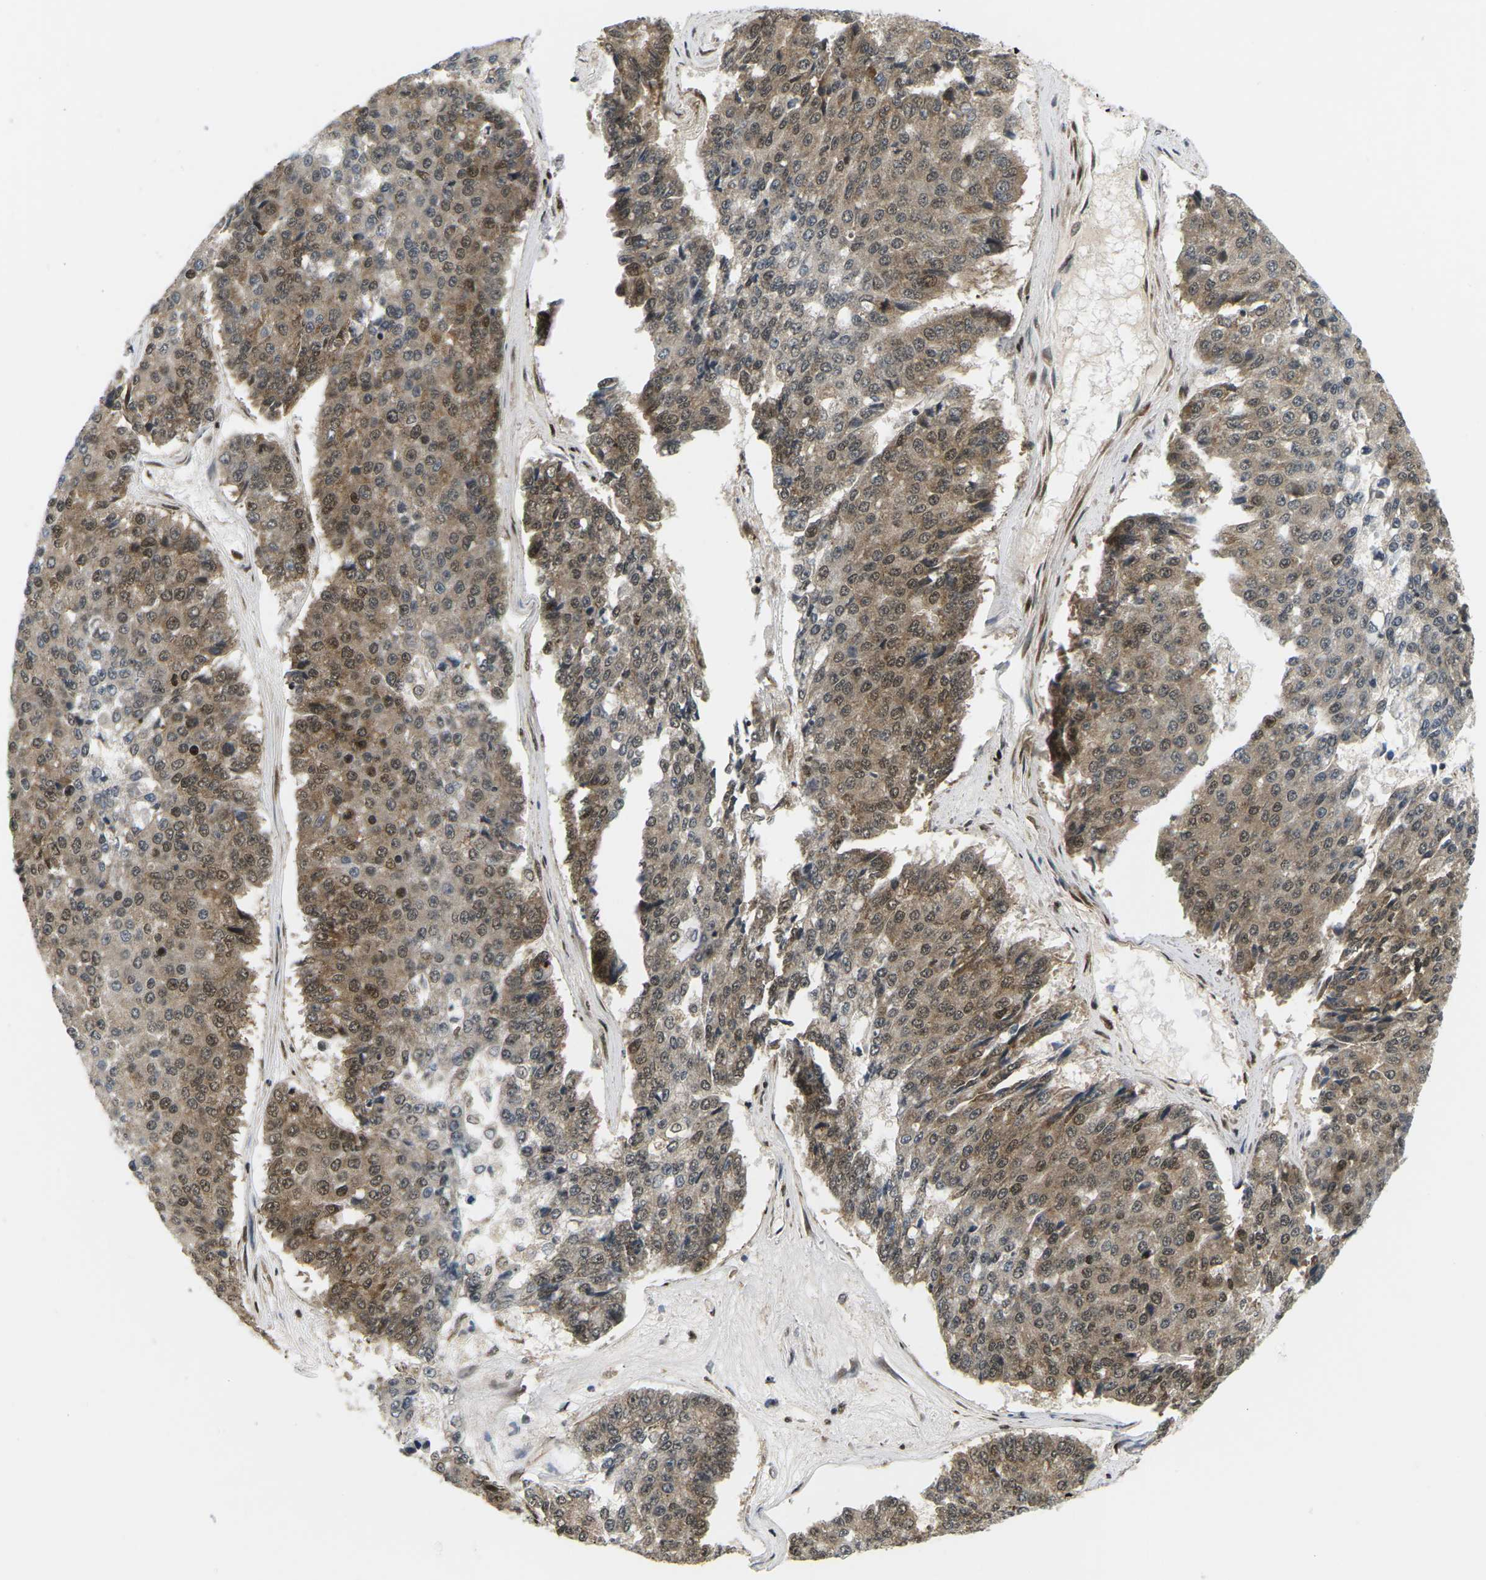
{"staining": {"intensity": "moderate", "quantity": ">75%", "location": "cytoplasmic/membranous,nuclear"}, "tissue": "pancreatic cancer", "cell_type": "Tumor cells", "image_type": "cancer", "snomed": [{"axis": "morphology", "description": "Adenocarcinoma, NOS"}, {"axis": "topography", "description": "Pancreas"}], "caption": "The immunohistochemical stain highlights moderate cytoplasmic/membranous and nuclear expression in tumor cells of pancreatic cancer tissue.", "gene": "CELF1", "patient": {"sex": "male", "age": 50}}